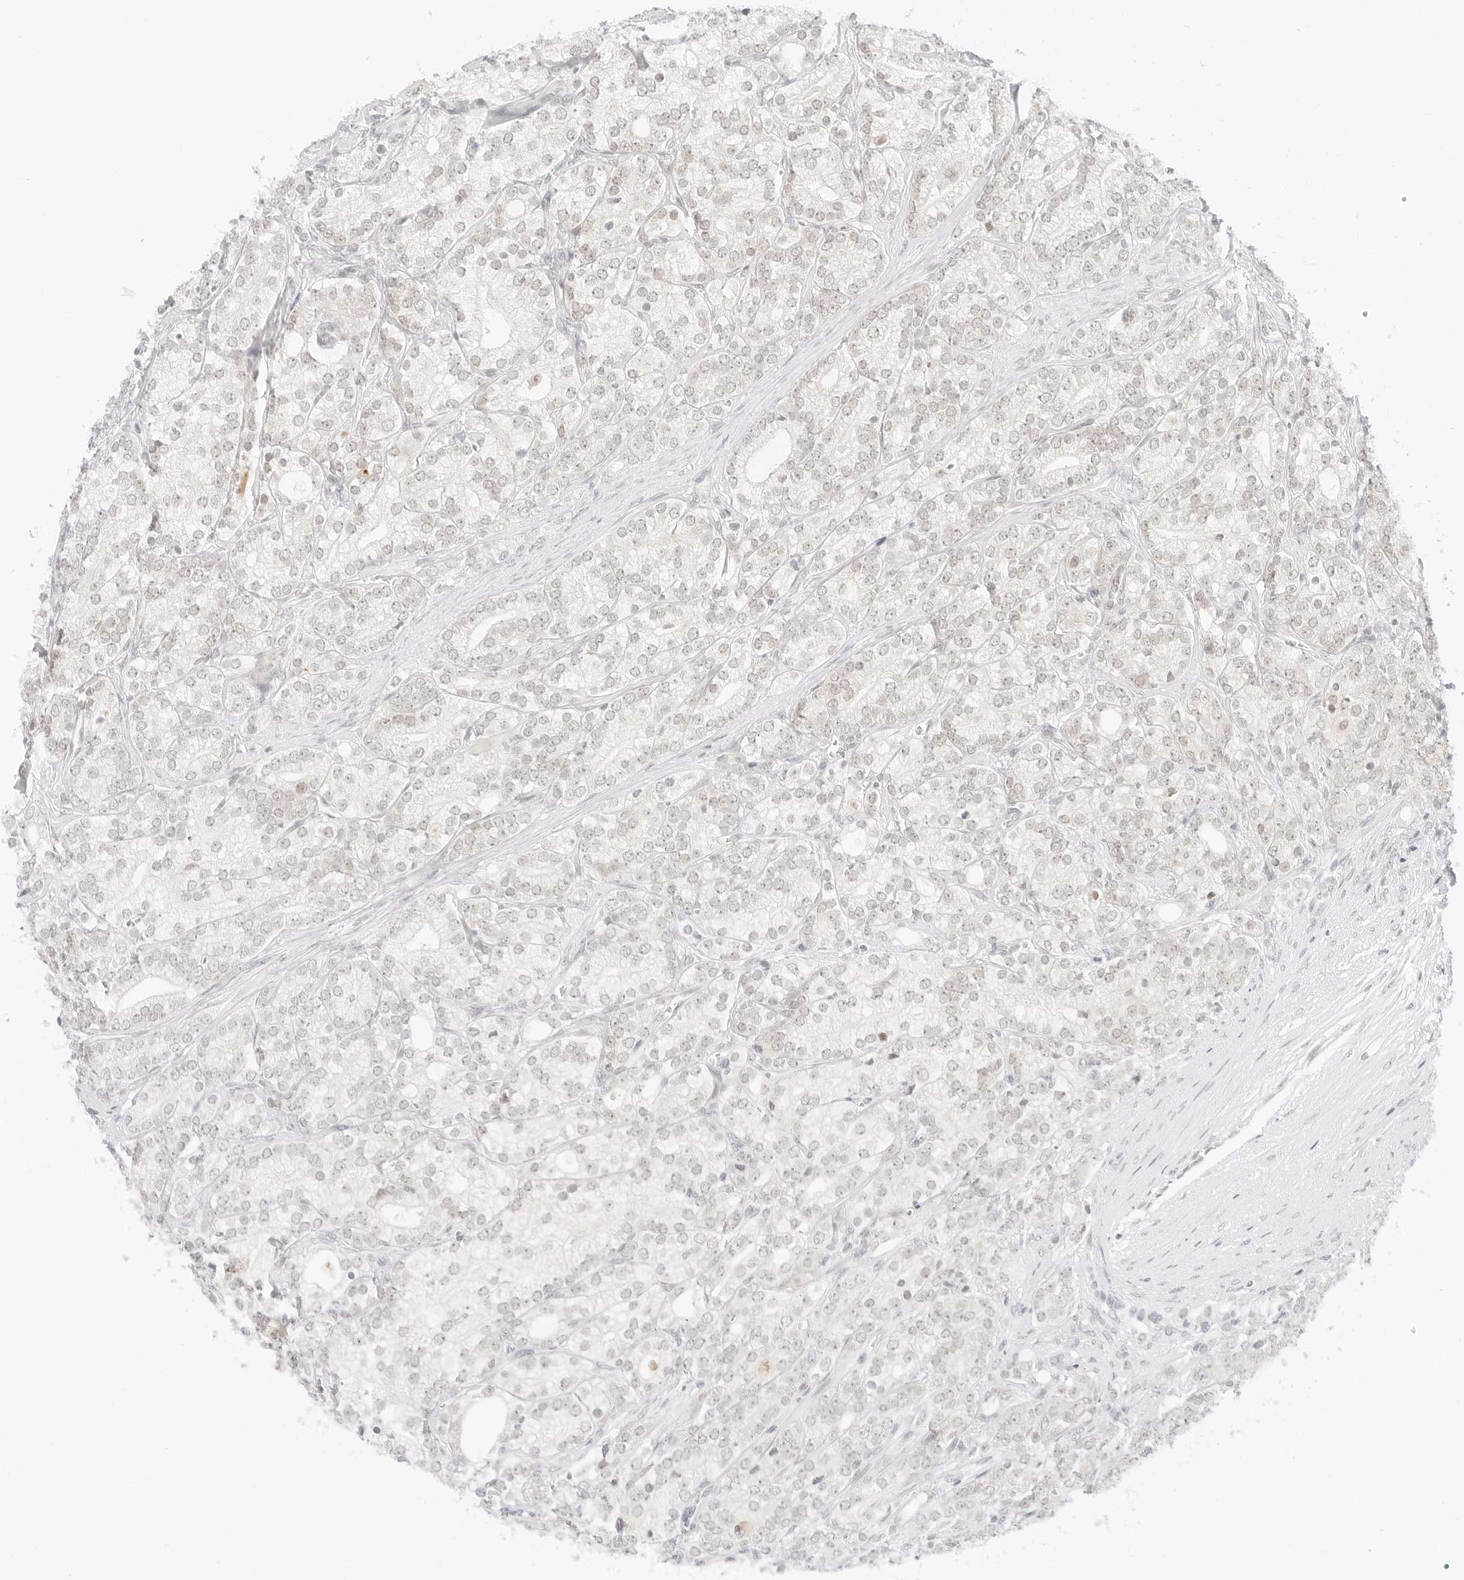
{"staining": {"intensity": "negative", "quantity": "none", "location": "none"}, "tissue": "prostate cancer", "cell_type": "Tumor cells", "image_type": "cancer", "snomed": [{"axis": "morphology", "description": "Adenocarcinoma, High grade"}, {"axis": "topography", "description": "Prostate"}], "caption": "IHC photomicrograph of human prostate cancer (high-grade adenocarcinoma) stained for a protein (brown), which exhibits no positivity in tumor cells. The staining is performed using DAB (3,3'-diaminobenzidine) brown chromogen with nuclei counter-stained in using hematoxylin.", "gene": "POLR3C", "patient": {"sex": "male", "age": 57}}